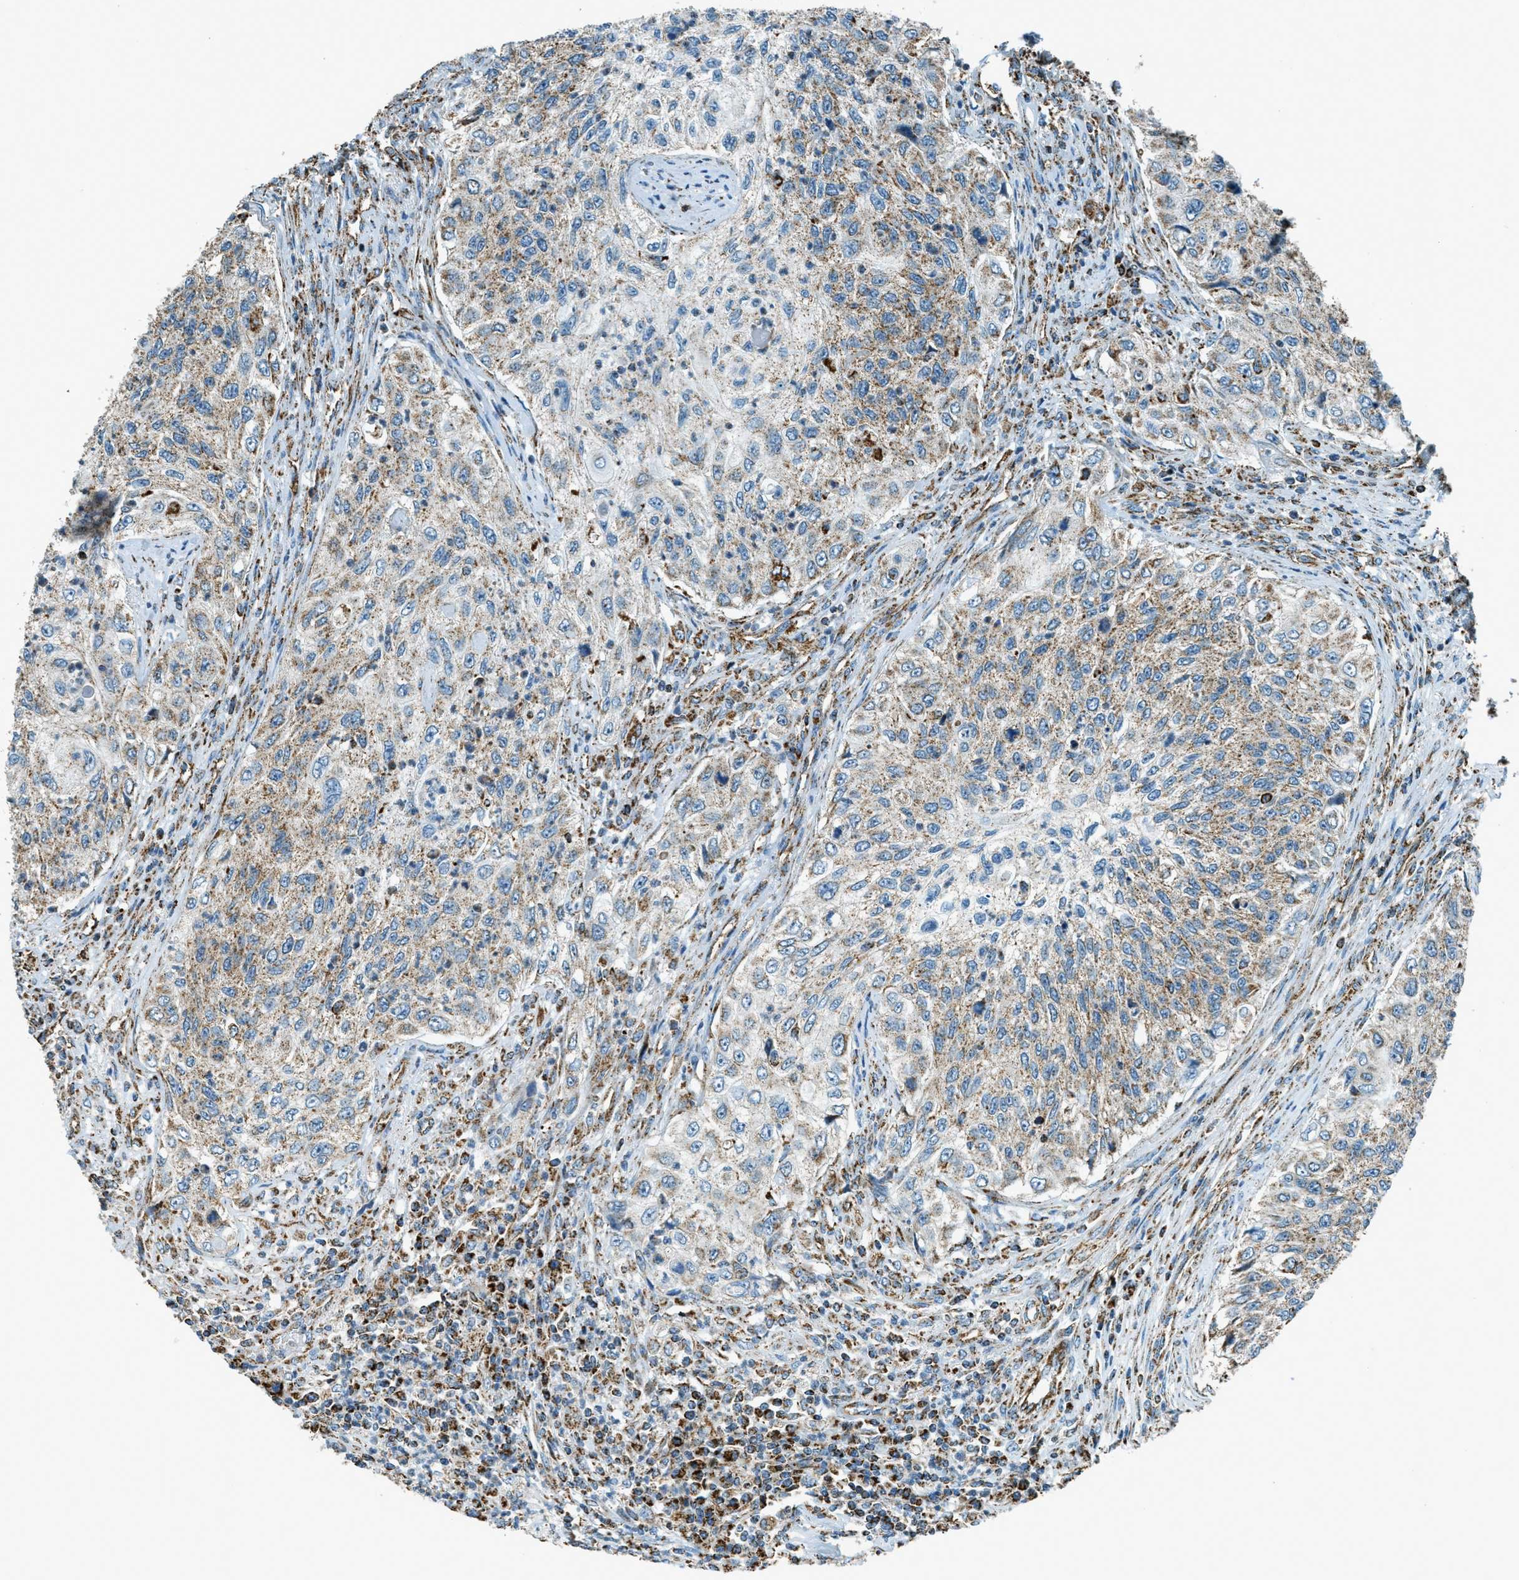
{"staining": {"intensity": "weak", "quantity": ">75%", "location": "cytoplasmic/membranous"}, "tissue": "urothelial cancer", "cell_type": "Tumor cells", "image_type": "cancer", "snomed": [{"axis": "morphology", "description": "Urothelial carcinoma, High grade"}, {"axis": "topography", "description": "Urinary bladder"}], "caption": "A brown stain shows weak cytoplasmic/membranous expression of a protein in human urothelial carcinoma (high-grade) tumor cells. (DAB IHC with brightfield microscopy, high magnification).", "gene": "CHST15", "patient": {"sex": "female", "age": 60}}